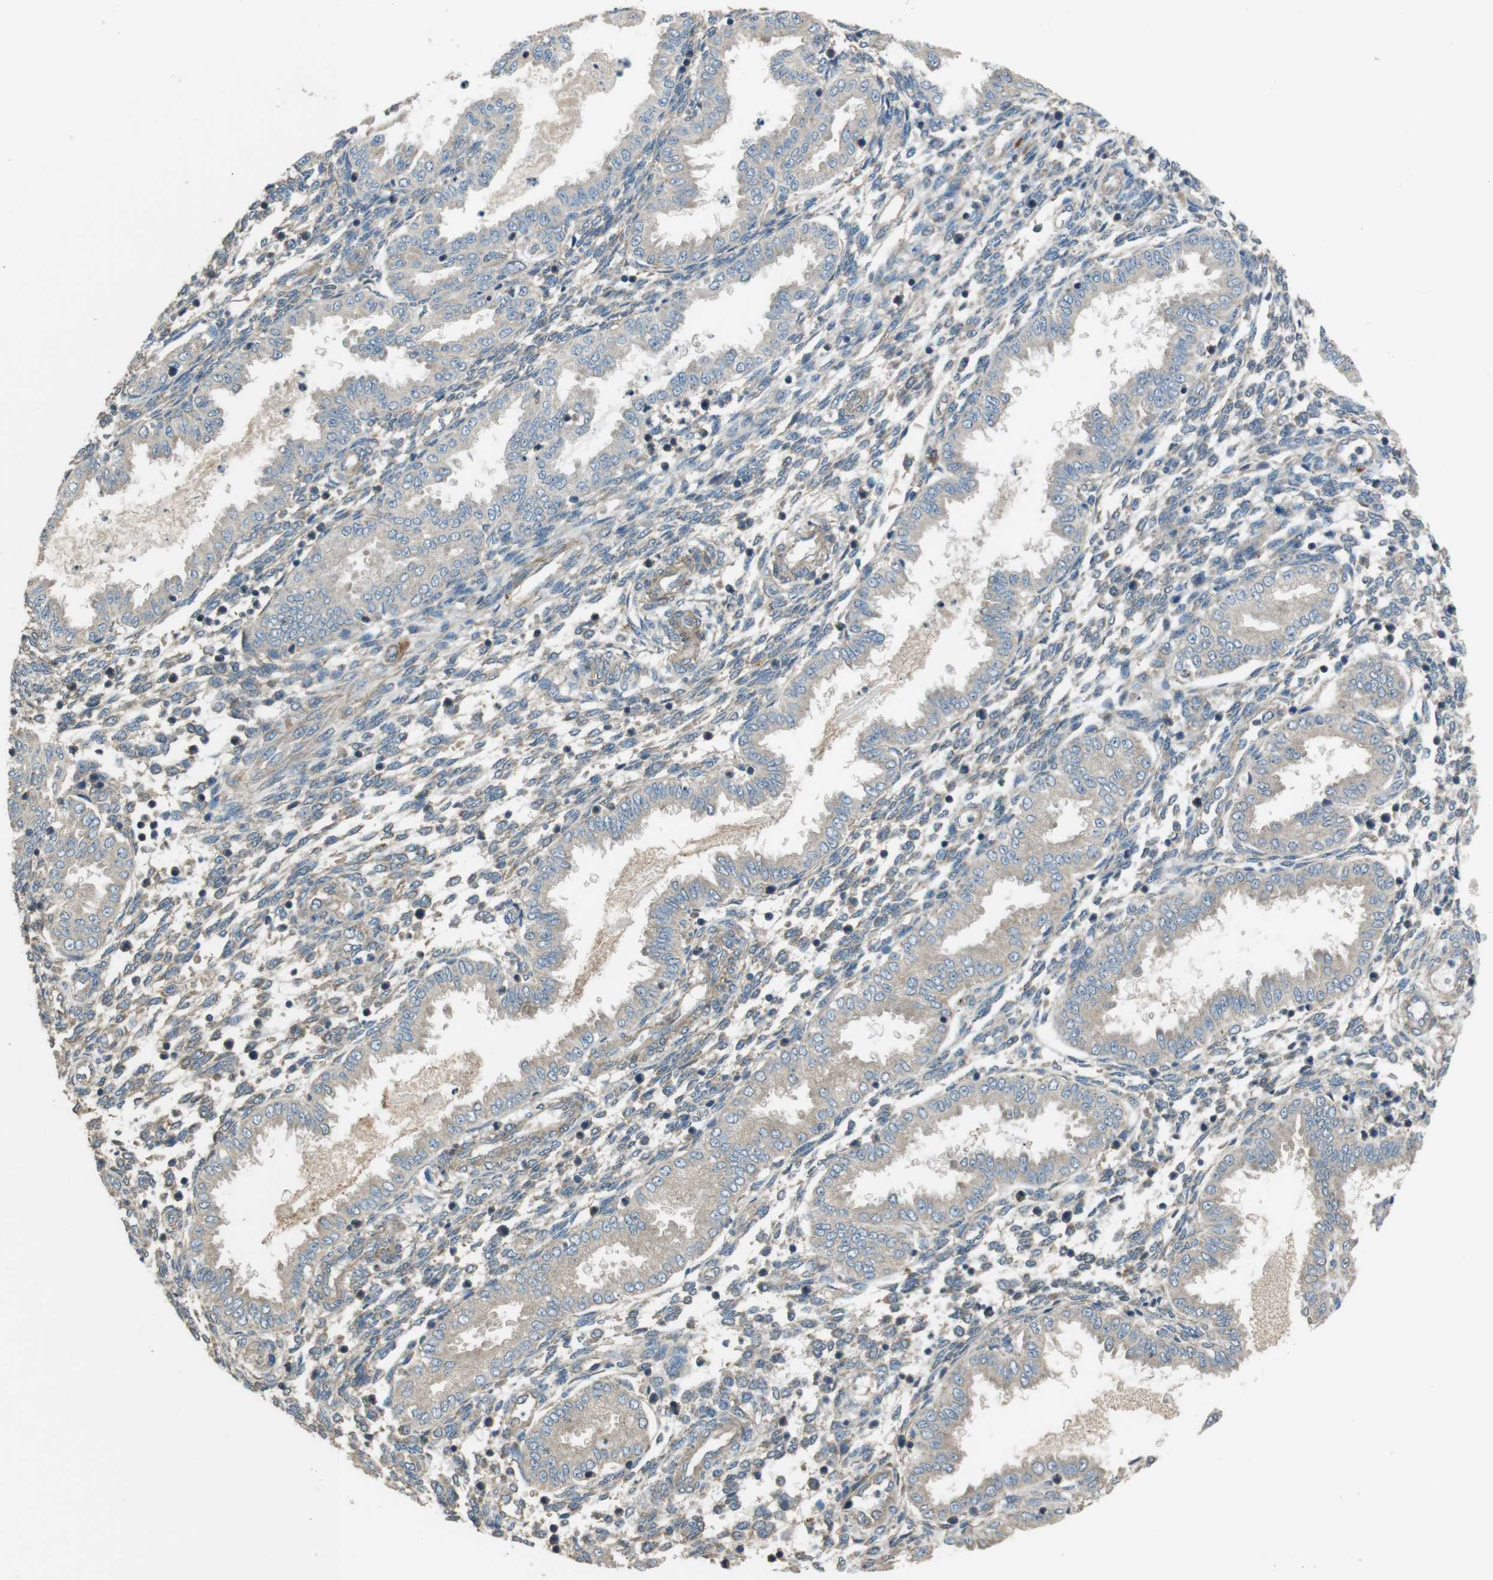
{"staining": {"intensity": "weak", "quantity": "25%-75%", "location": "cytoplasmic/membranous"}, "tissue": "endometrium", "cell_type": "Cells in endometrial stroma", "image_type": "normal", "snomed": [{"axis": "morphology", "description": "Normal tissue, NOS"}, {"axis": "topography", "description": "Endometrium"}], "caption": "An image of endometrium stained for a protein shows weak cytoplasmic/membranous brown staining in cells in endometrial stroma. (brown staining indicates protein expression, while blue staining denotes nuclei).", "gene": "FUT2", "patient": {"sex": "female", "age": 33}}